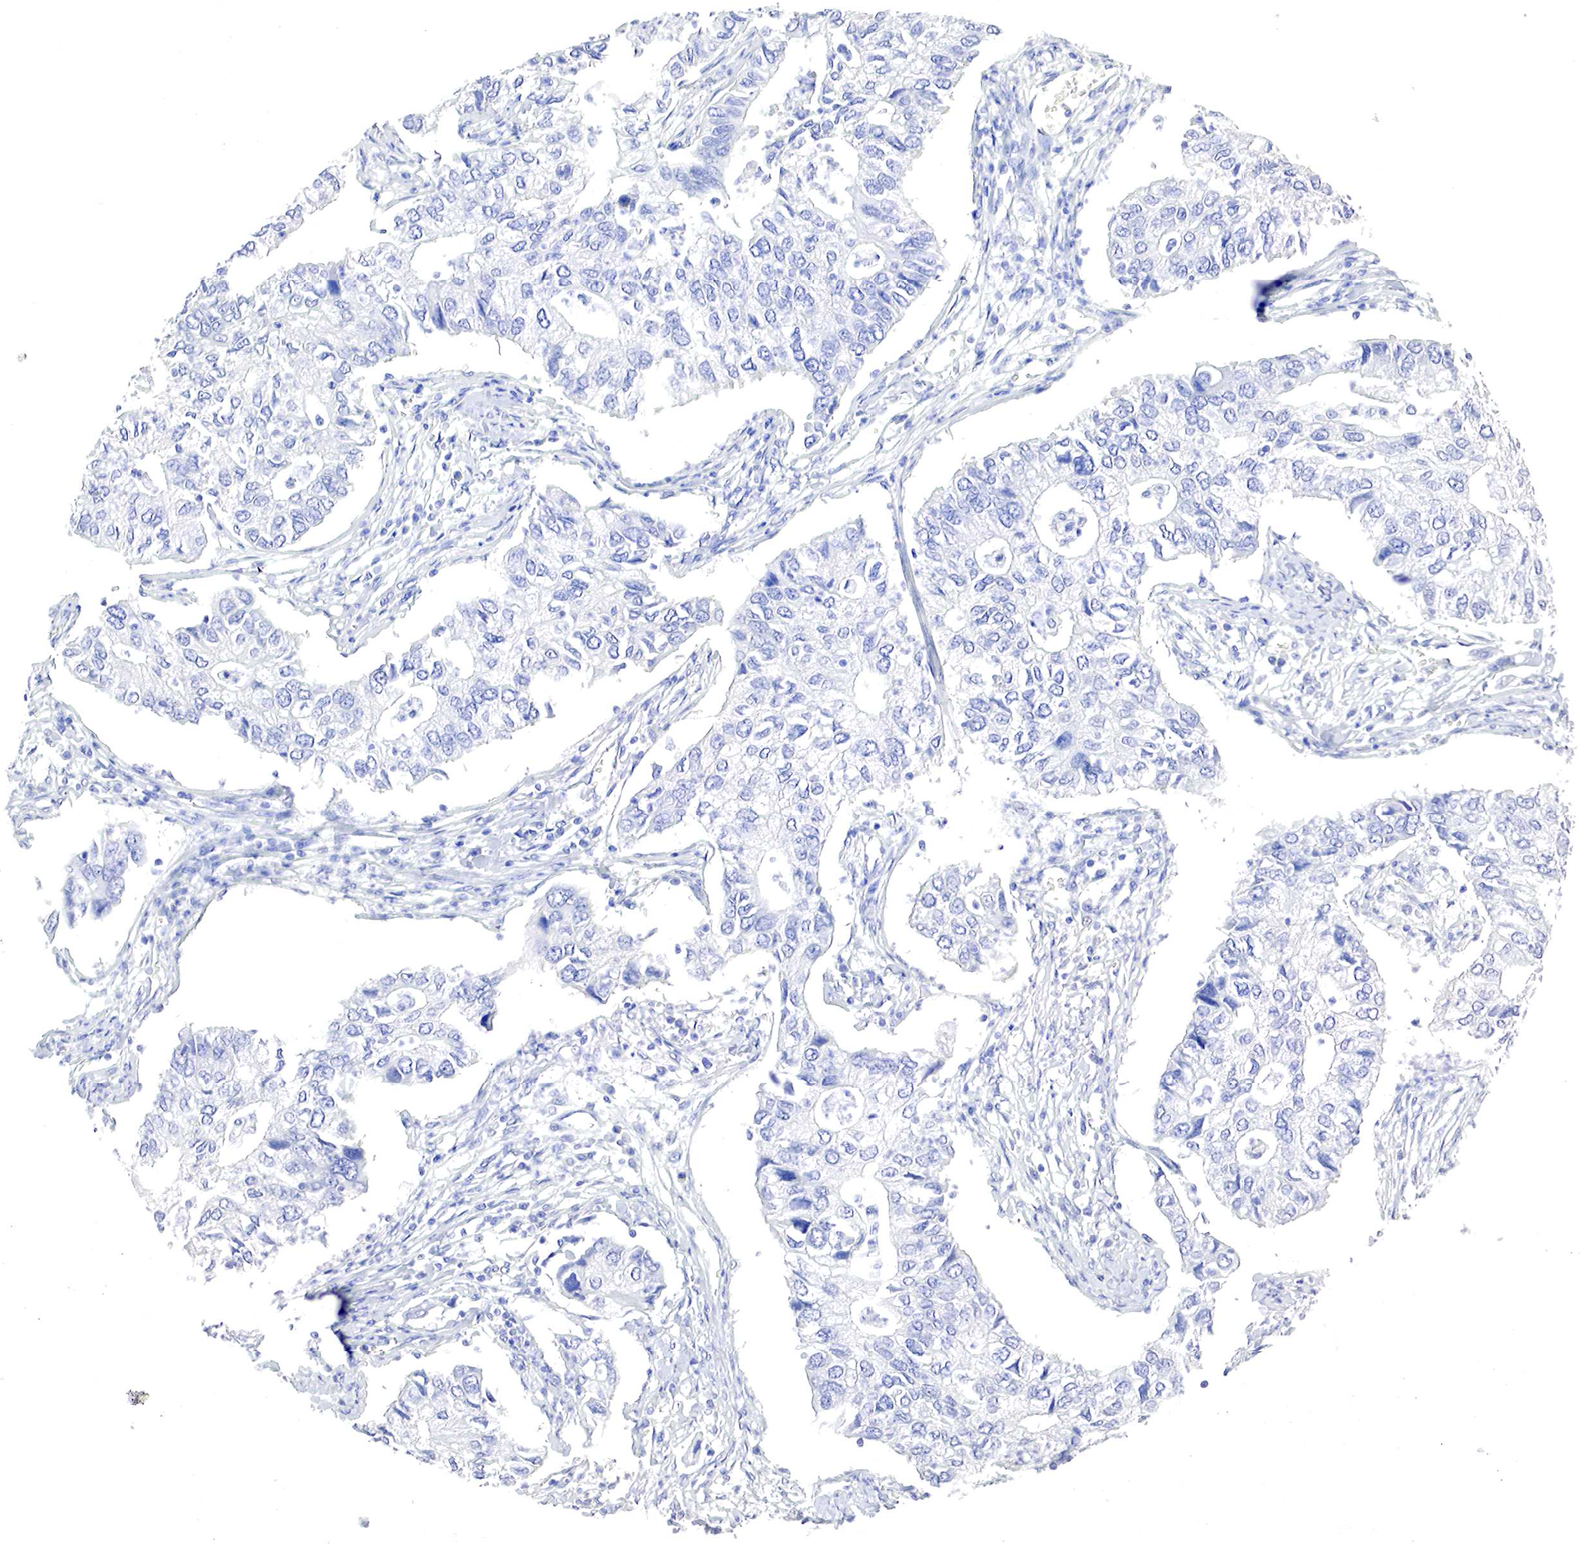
{"staining": {"intensity": "negative", "quantity": "none", "location": "none"}, "tissue": "lung cancer", "cell_type": "Tumor cells", "image_type": "cancer", "snomed": [{"axis": "morphology", "description": "Adenocarcinoma, NOS"}, {"axis": "topography", "description": "Lung"}], "caption": "IHC micrograph of neoplastic tissue: adenocarcinoma (lung) stained with DAB demonstrates no significant protein positivity in tumor cells. (DAB immunohistochemistry with hematoxylin counter stain).", "gene": "OTC", "patient": {"sex": "male", "age": 48}}